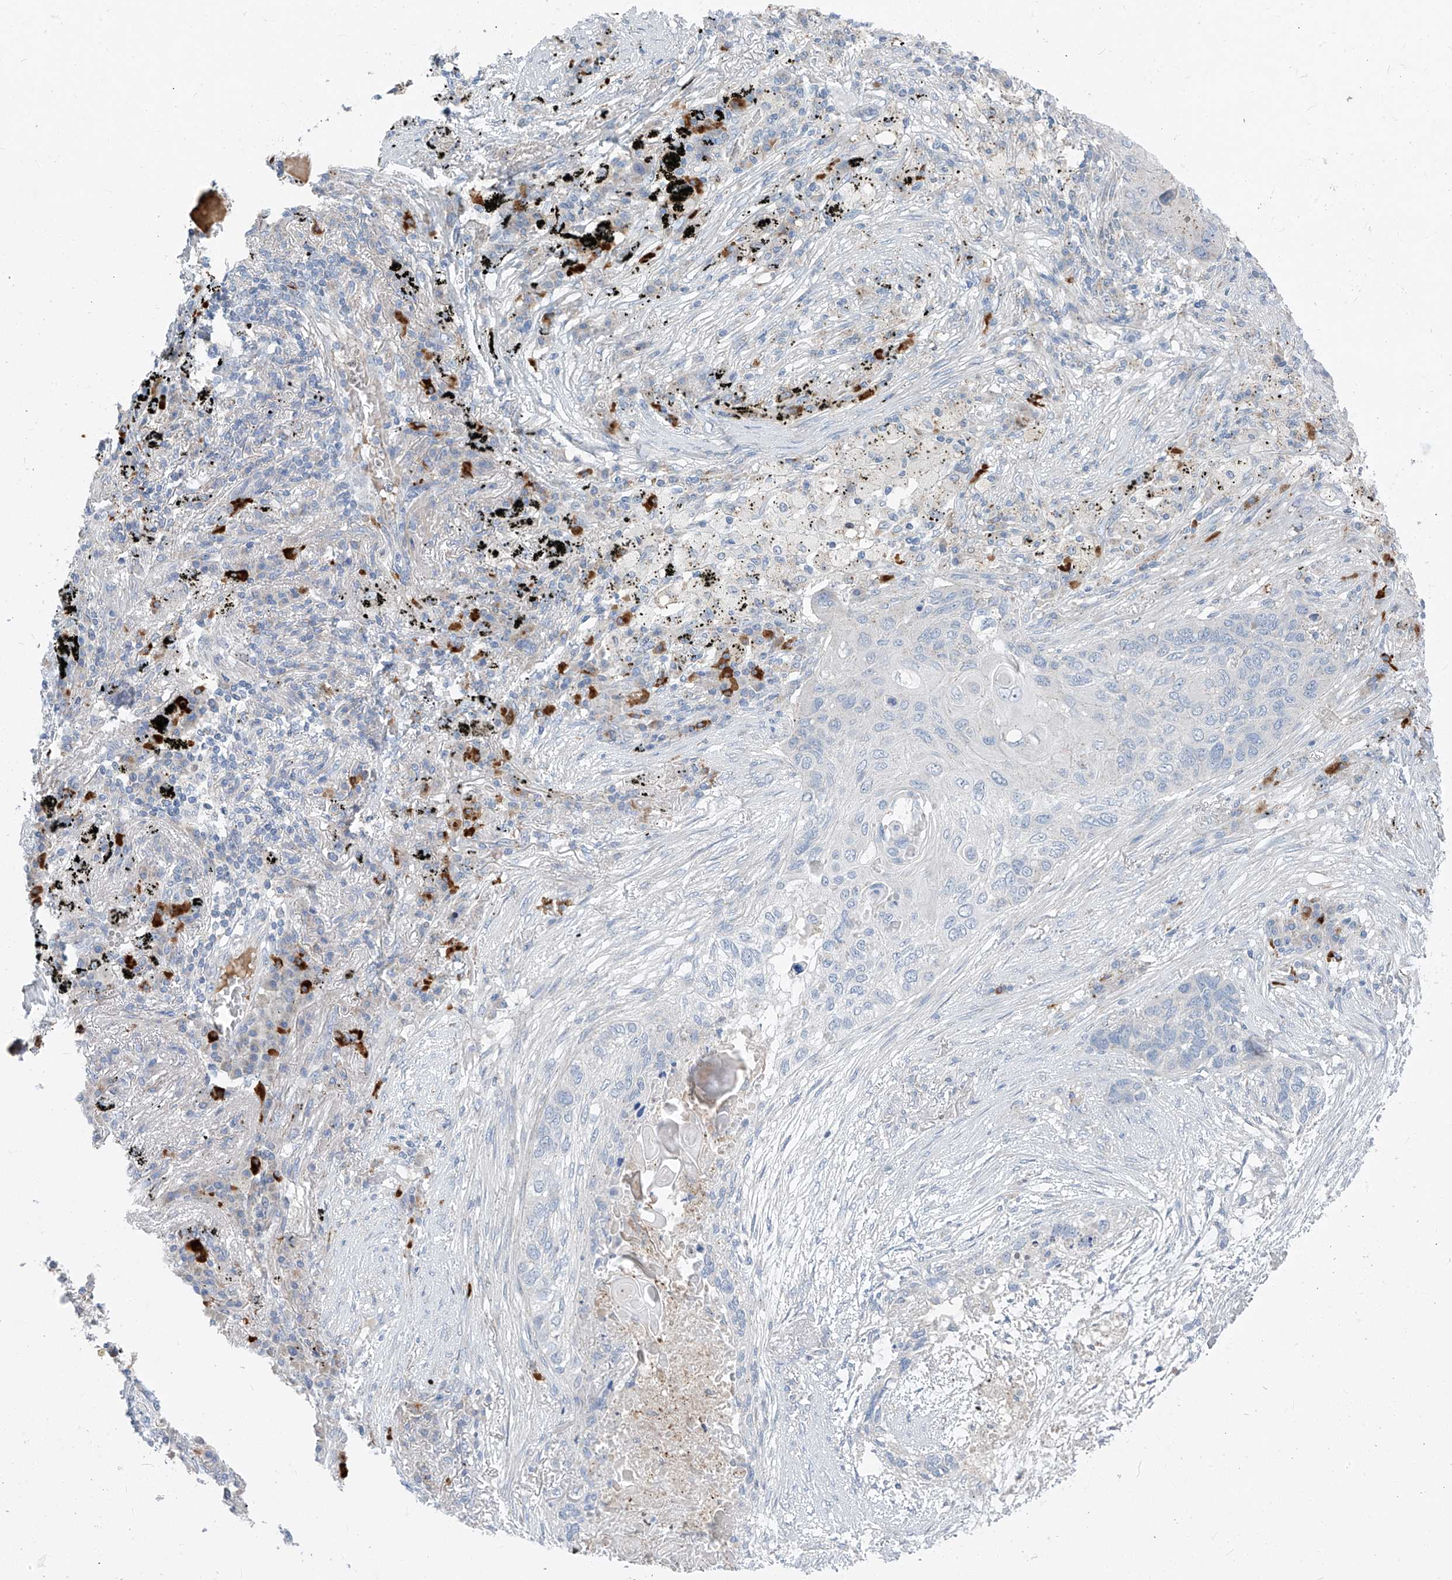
{"staining": {"intensity": "negative", "quantity": "none", "location": "none"}, "tissue": "lung cancer", "cell_type": "Tumor cells", "image_type": "cancer", "snomed": [{"axis": "morphology", "description": "Squamous cell carcinoma, NOS"}, {"axis": "topography", "description": "Lung"}], "caption": "DAB (3,3'-diaminobenzidine) immunohistochemical staining of human lung squamous cell carcinoma shows no significant expression in tumor cells.", "gene": "CHMP2B", "patient": {"sex": "female", "age": 63}}